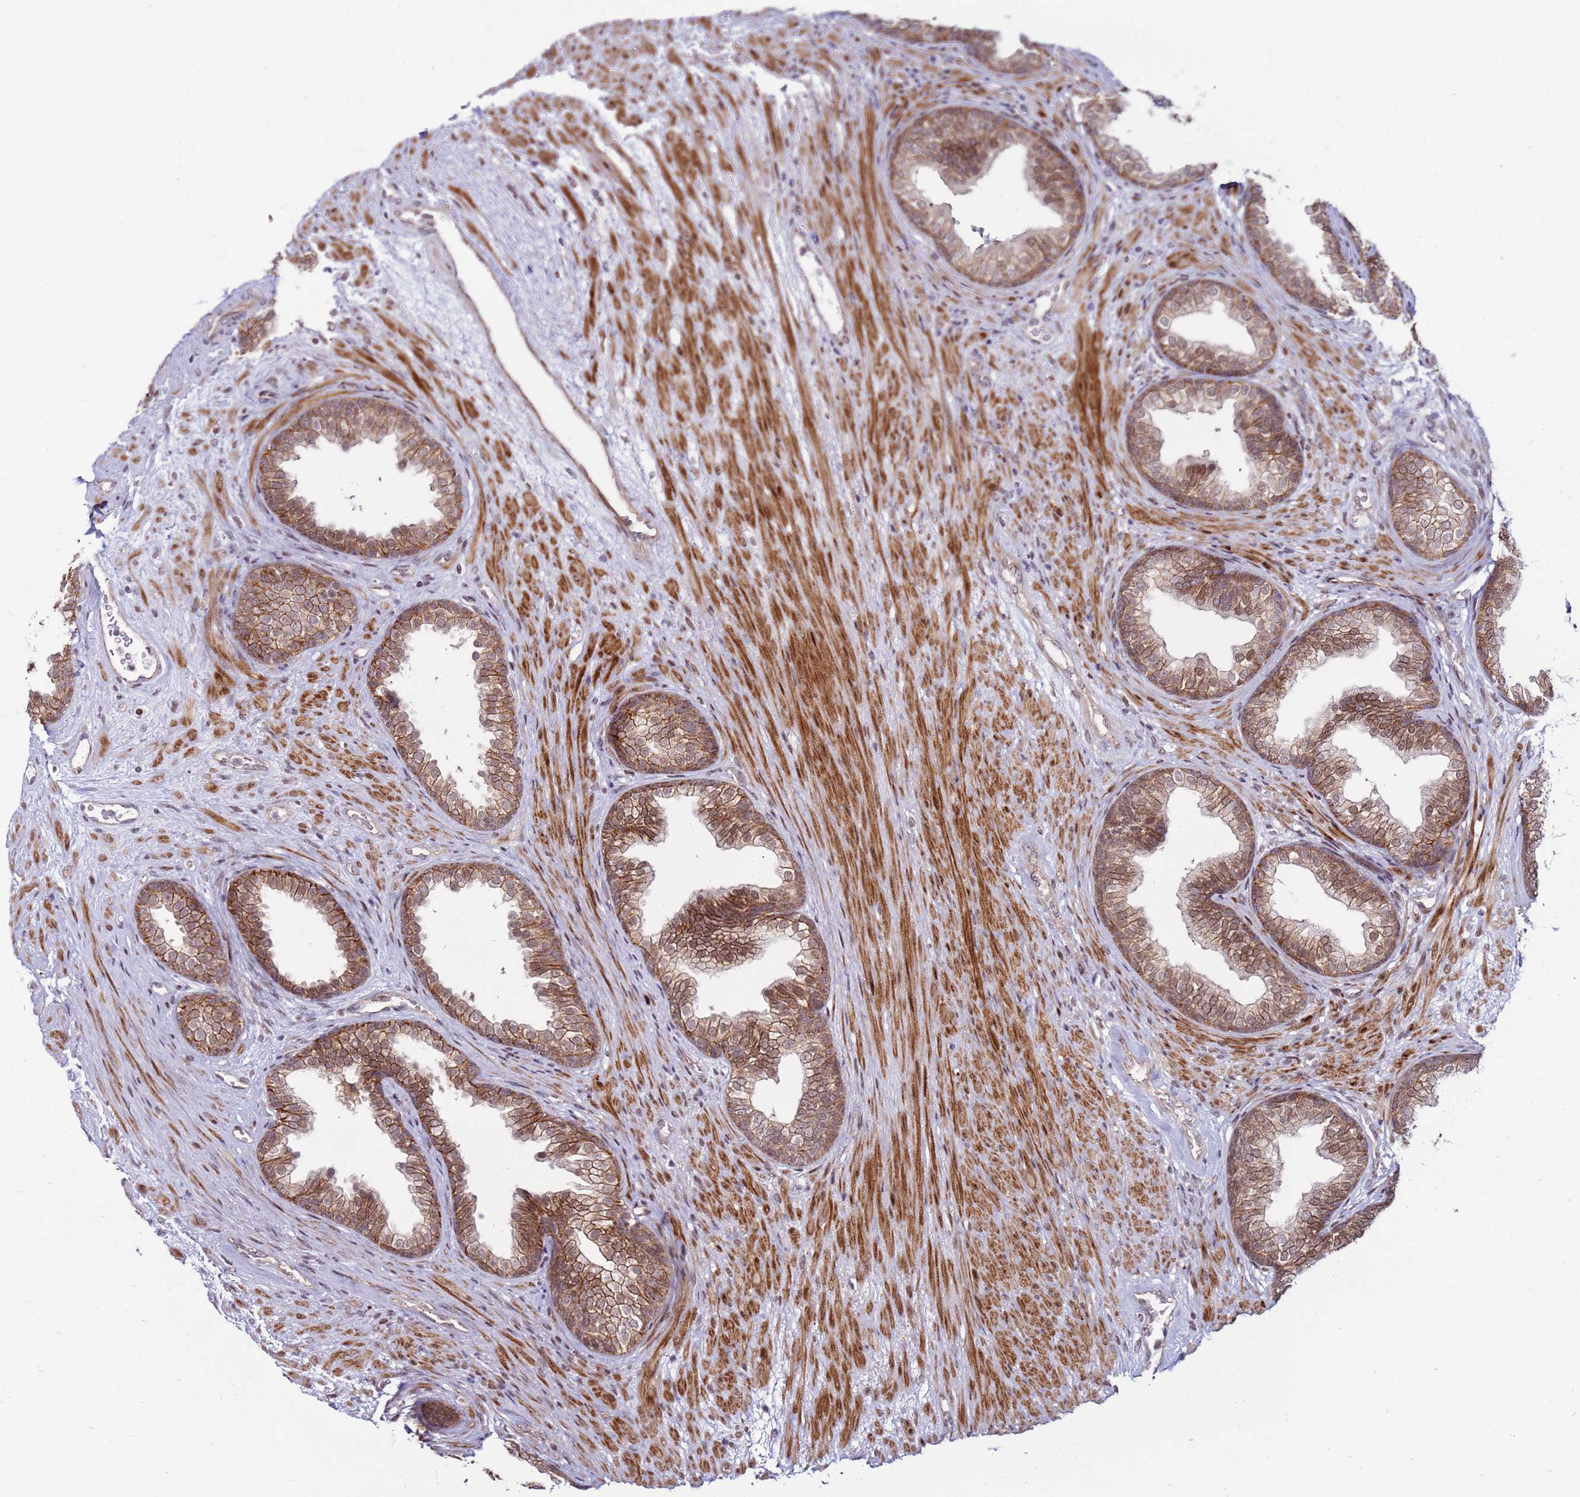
{"staining": {"intensity": "moderate", "quantity": "25%-75%", "location": "cytoplasmic/membranous,nuclear"}, "tissue": "prostate", "cell_type": "Glandular cells", "image_type": "normal", "snomed": [{"axis": "morphology", "description": "Normal tissue, NOS"}, {"axis": "topography", "description": "Prostate"}], "caption": "Immunohistochemistry (IHC) staining of benign prostate, which displays medium levels of moderate cytoplasmic/membranous,nuclear staining in approximately 25%-75% of glandular cells indicating moderate cytoplasmic/membranous,nuclear protein staining. The staining was performed using DAB (brown) for protein detection and nuclei were counterstained in hematoxylin (blue).", "gene": "KPNA4", "patient": {"sex": "male", "age": 76}}